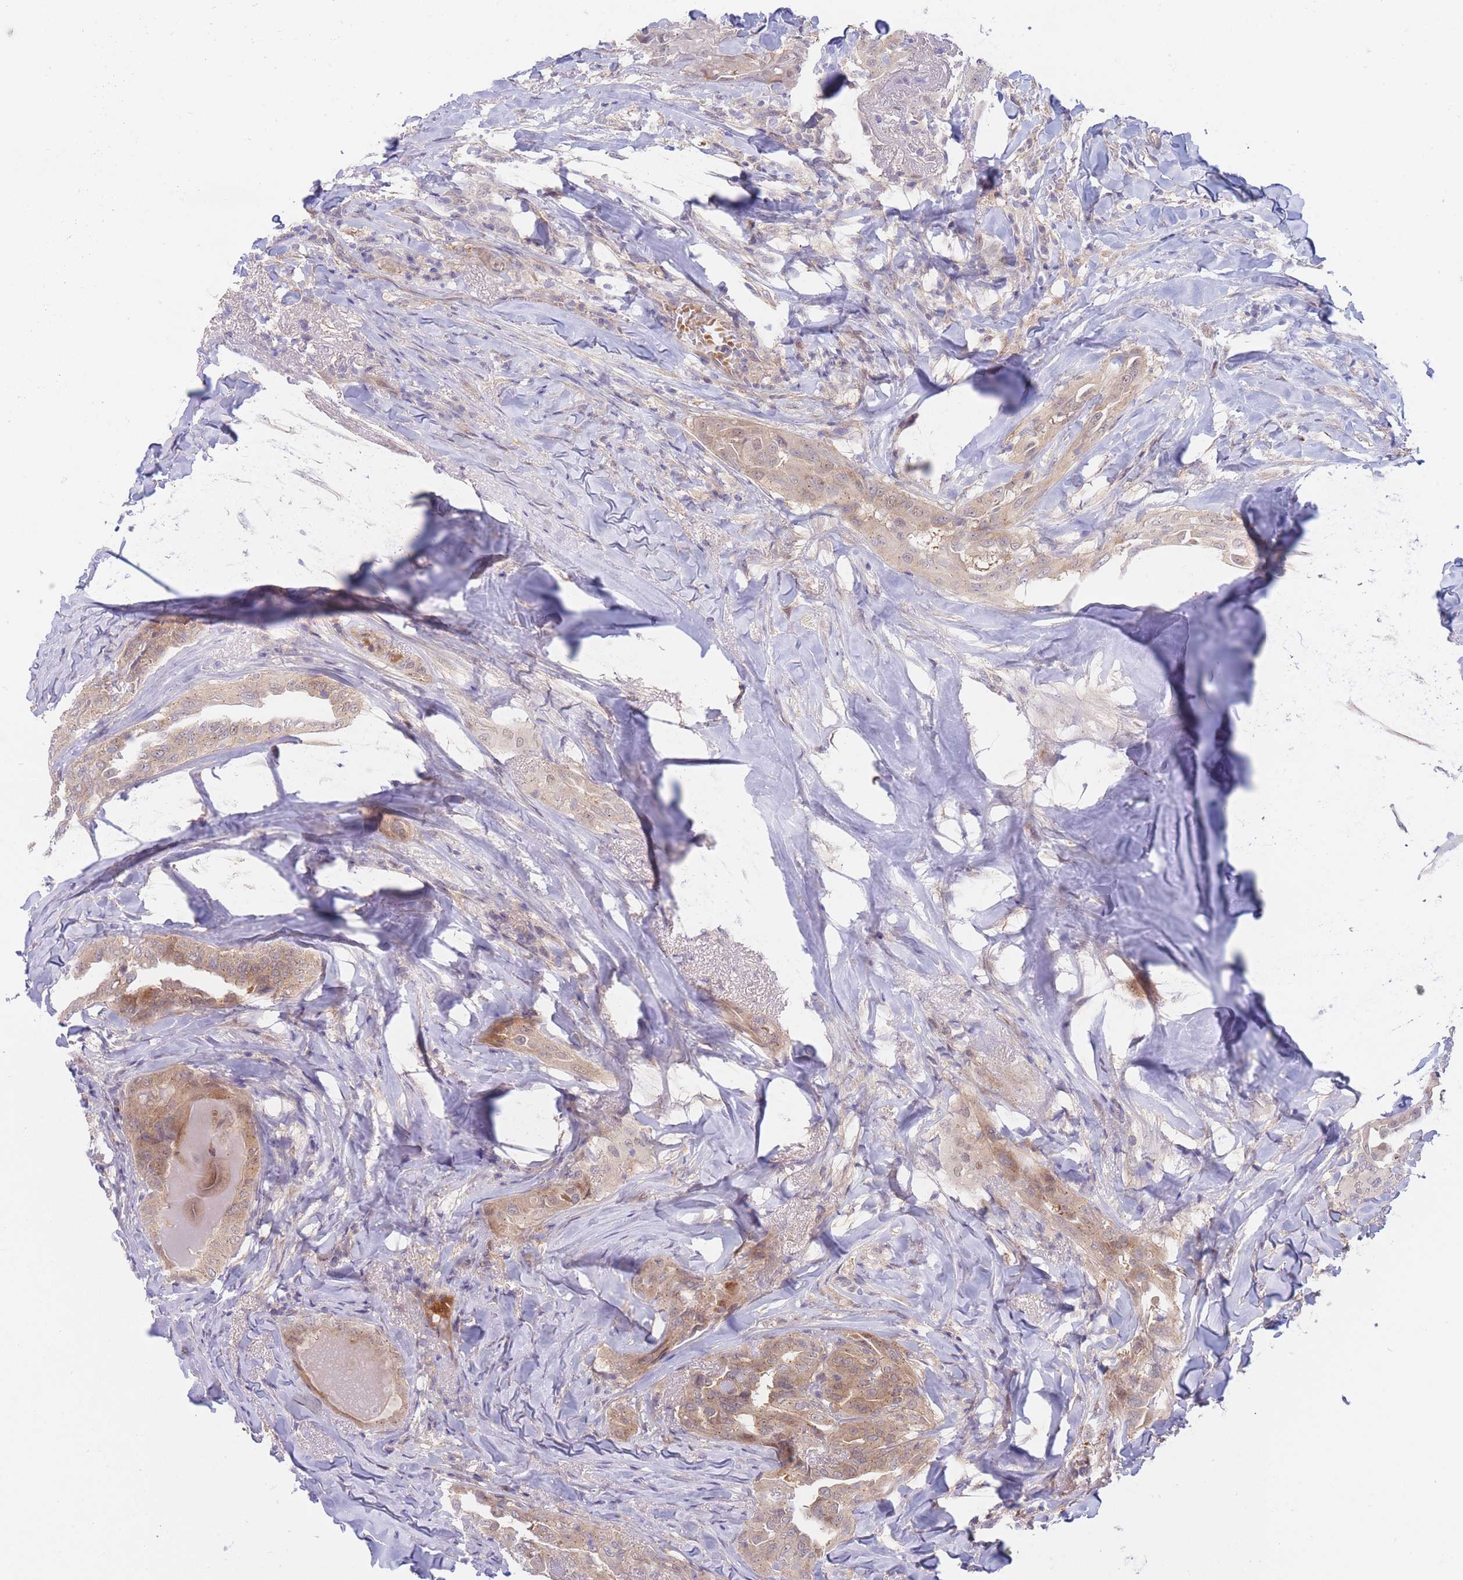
{"staining": {"intensity": "weak", "quantity": "25%-75%", "location": "cytoplasmic/membranous"}, "tissue": "thyroid cancer", "cell_type": "Tumor cells", "image_type": "cancer", "snomed": [{"axis": "morphology", "description": "Papillary adenocarcinoma, NOS"}, {"axis": "topography", "description": "Thyroid gland"}], "caption": "A brown stain highlights weak cytoplasmic/membranous expression of a protein in thyroid cancer tumor cells. (Stains: DAB (3,3'-diaminobenzidine) in brown, nuclei in blue, Microscopy: brightfield microscopy at high magnification).", "gene": "APOL4", "patient": {"sex": "female", "age": 68}}